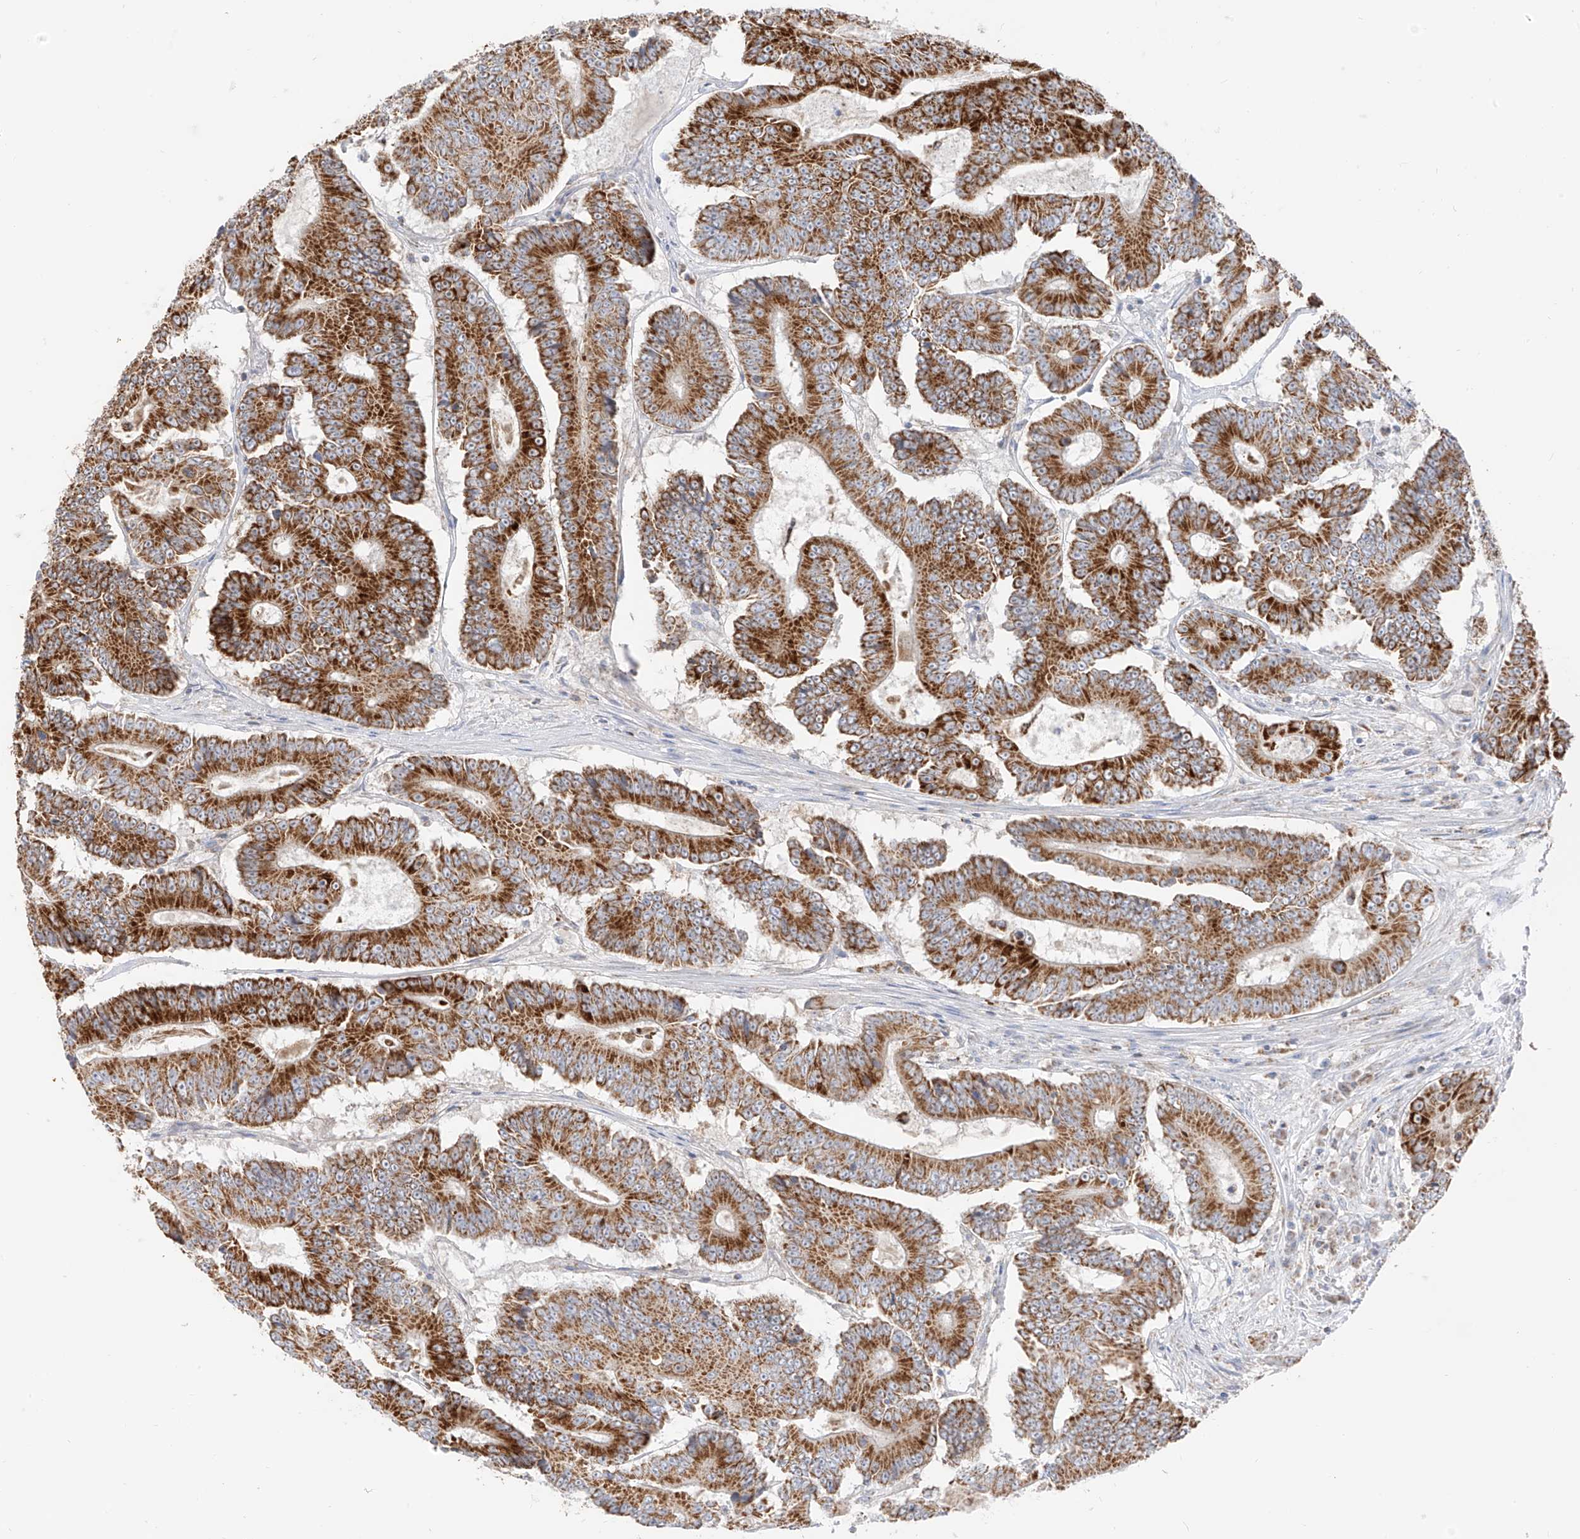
{"staining": {"intensity": "strong", "quantity": ">75%", "location": "cytoplasmic/membranous"}, "tissue": "colorectal cancer", "cell_type": "Tumor cells", "image_type": "cancer", "snomed": [{"axis": "morphology", "description": "Adenocarcinoma, NOS"}, {"axis": "topography", "description": "Colon"}], "caption": "Colorectal adenocarcinoma stained with a protein marker shows strong staining in tumor cells.", "gene": "ETHE1", "patient": {"sex": "male", "age": 83}}